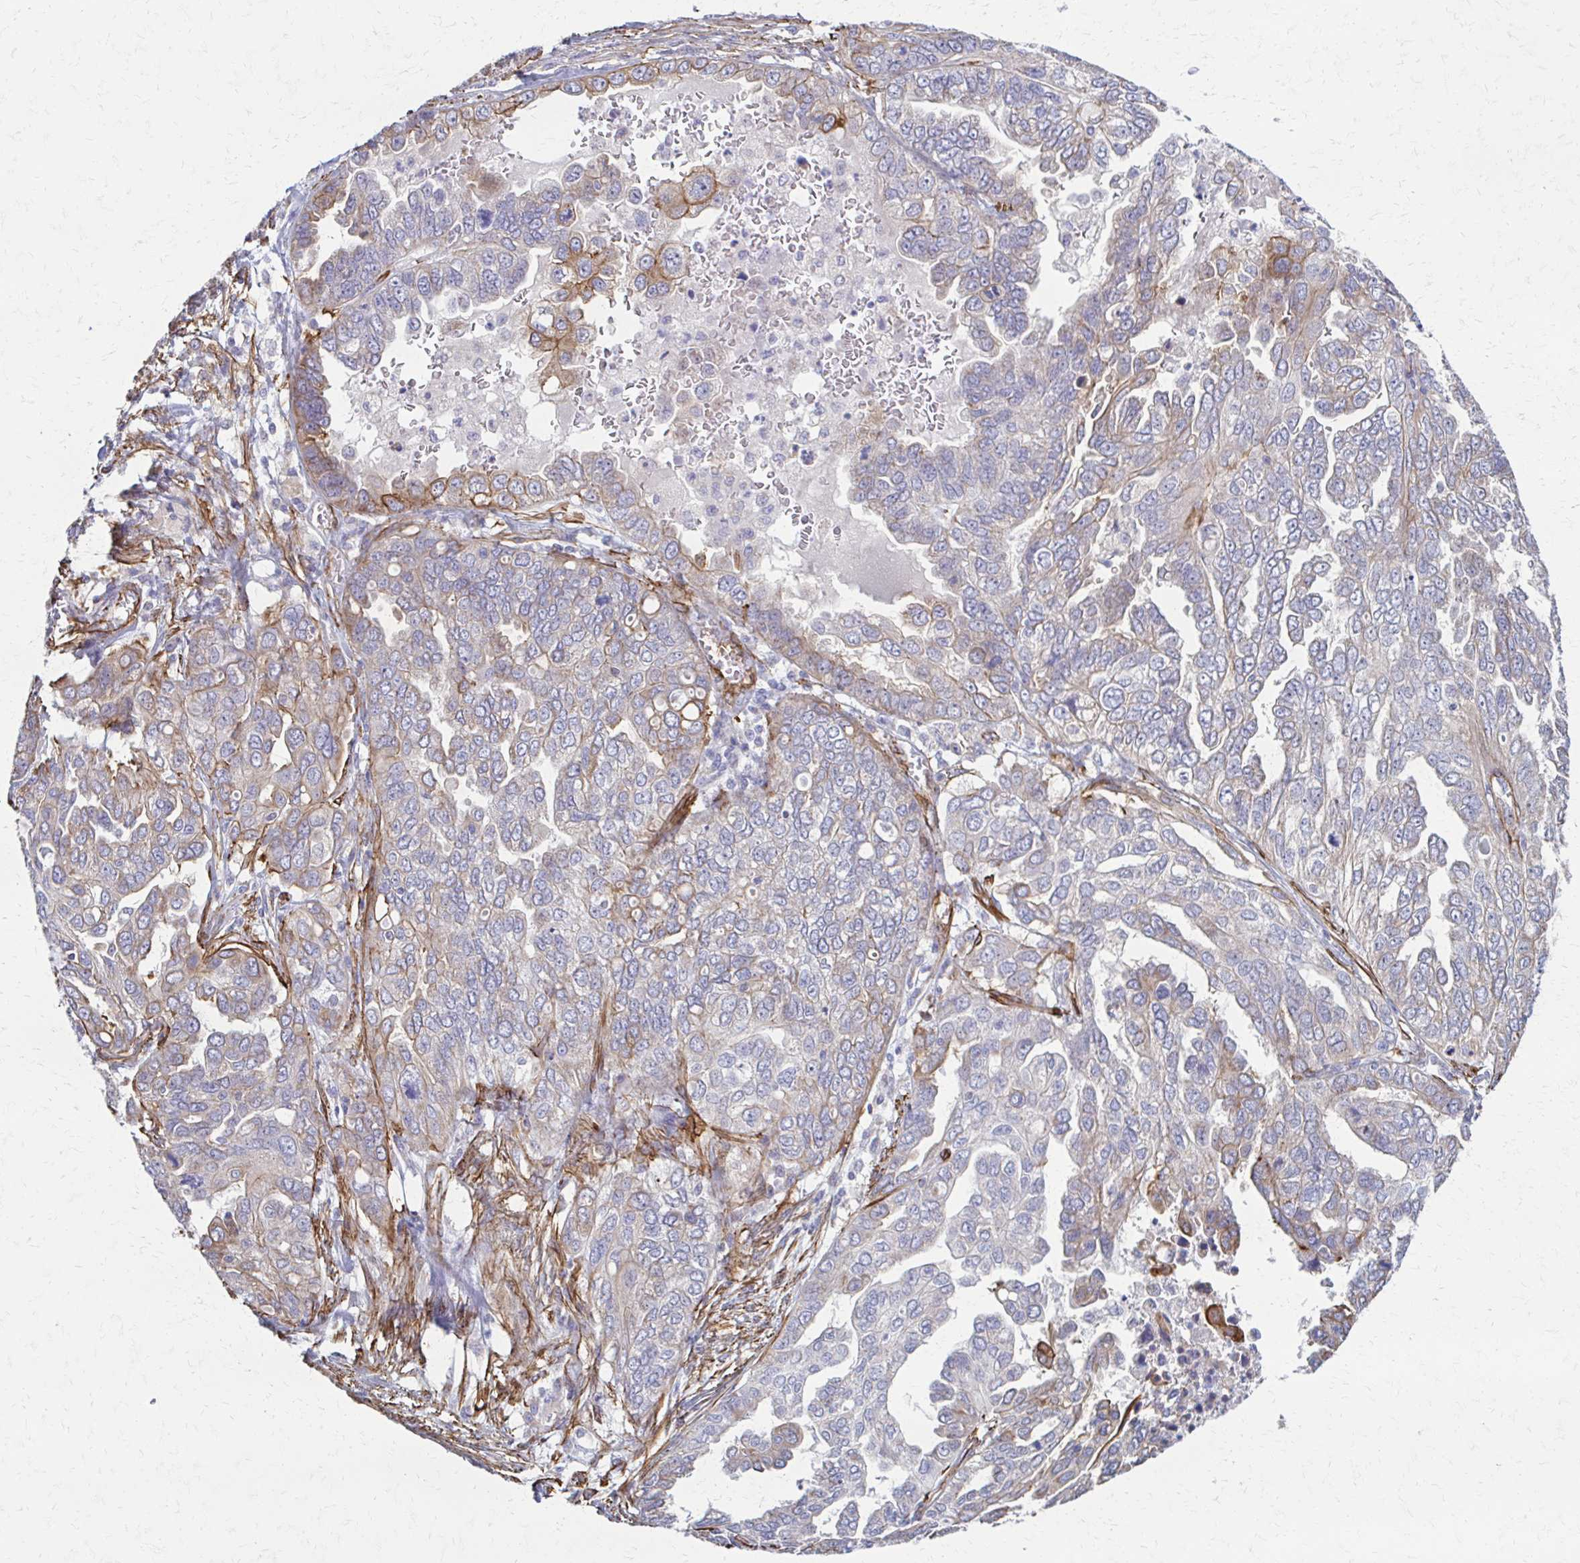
{"staining": {"intensity": "moderate", "quantity": "<25%", "location": "cytoplasmic/membranous"}, "tissue": "ovarian cancer", "cell_type": "Tumor cells", "image_type": "cancer", "snomed": [{"axis": "morphology", "description": "Cystadenocarcinoma, serous, NOS"}, {"axis": "topography", "description": "Ovary"}], "caption": "There is low levels of moderate cytoplasmic/membranous staining in tumor cells of ovarian serous cystadenocarcinoma, as demonstrated by immunohistochemical staining (brown color).", "gene": "TIMMDC1", "patient": {"sex": "female", "age": 53}}